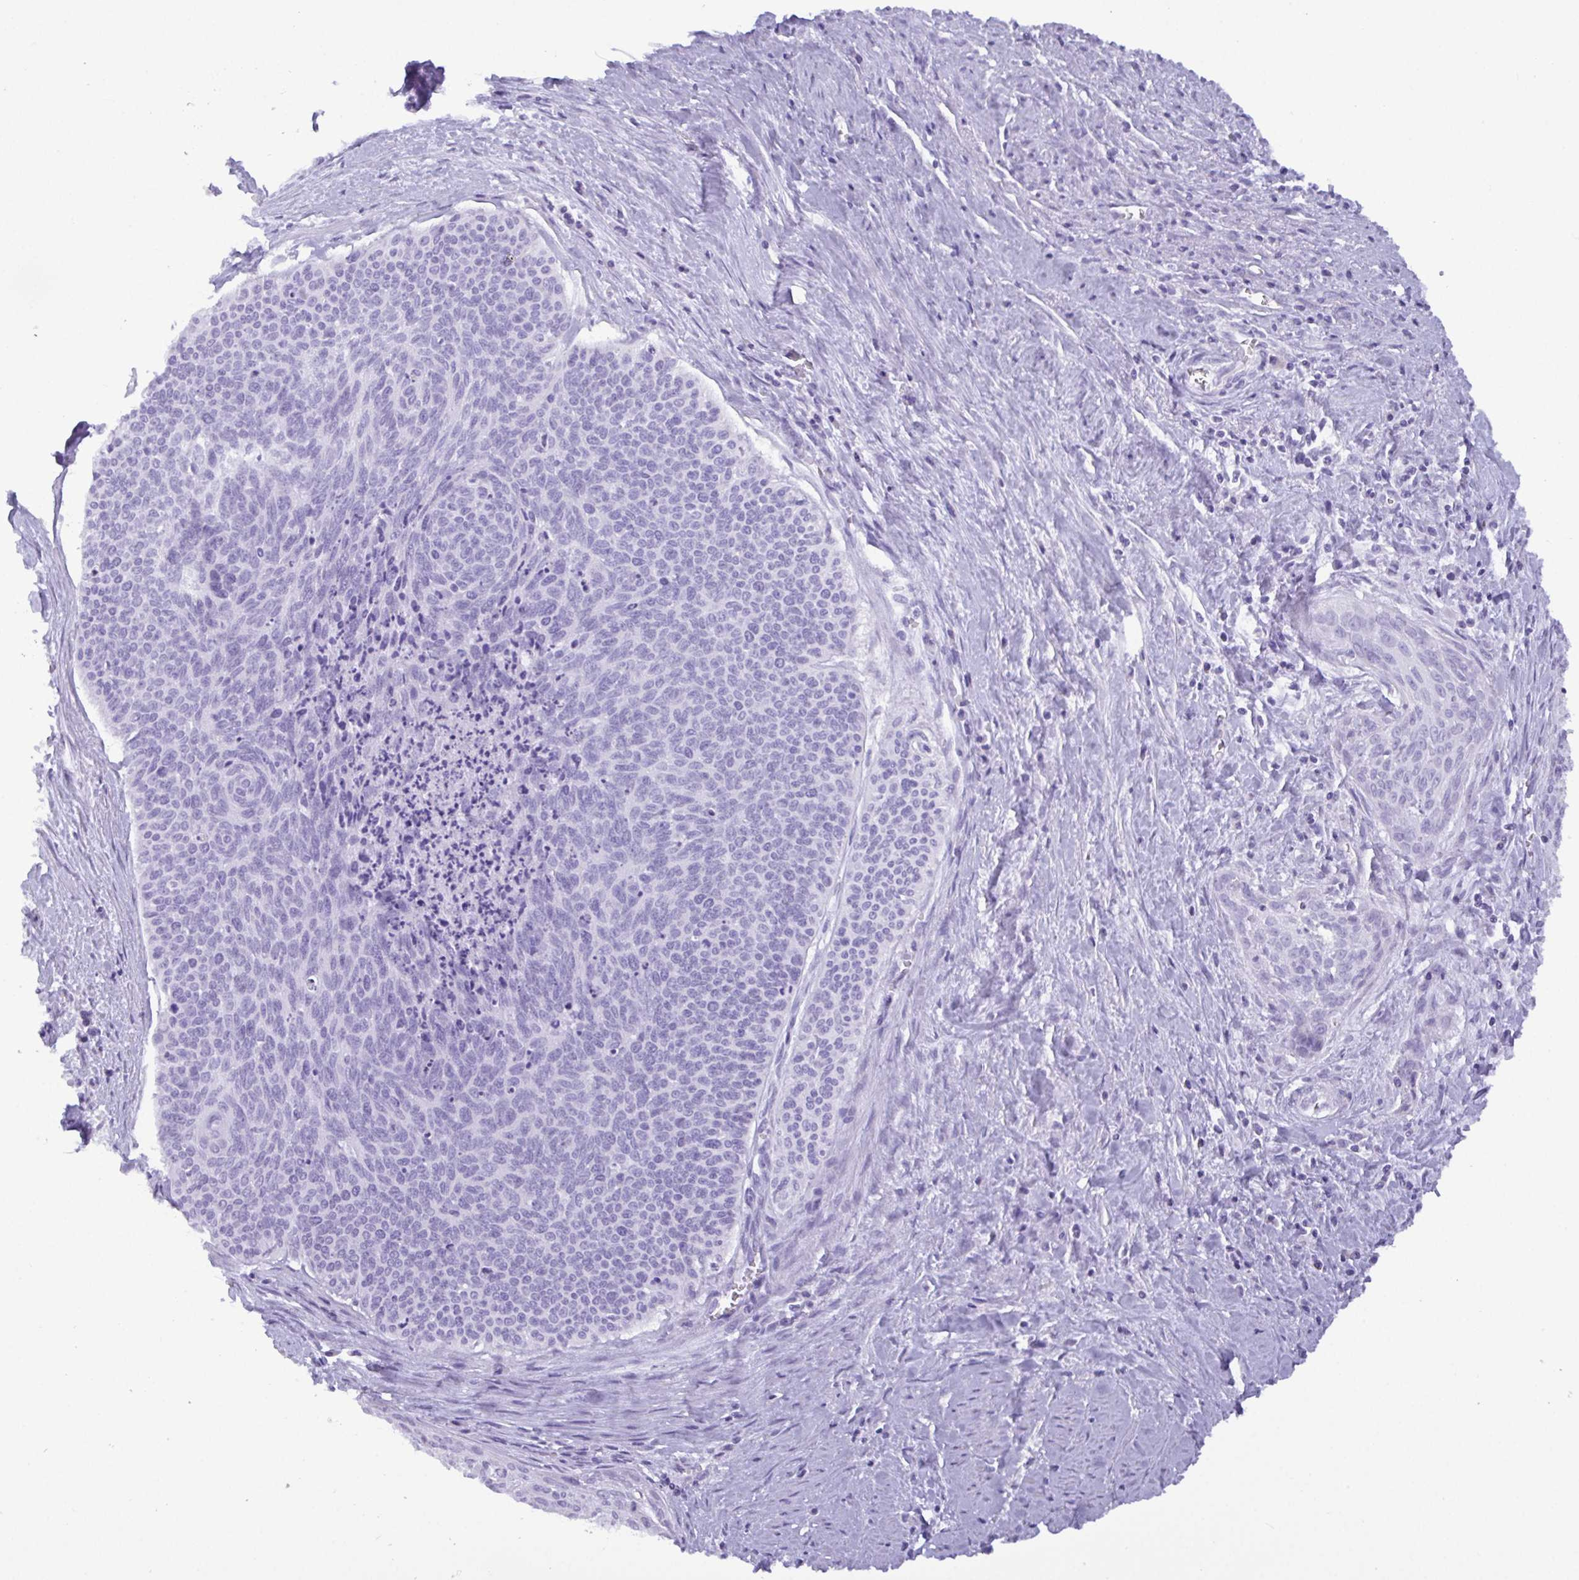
{"staining": {"intensity": "negative", "quantity": "none", "location": "none"}, "tissue": "cervical cancer", "cell_type": "Tumor cells", "image_type": "cancer", "snomed": [{"axis": "morphology", "description": "Squamous cell carcinoma, NOS"}, {"axis": "topography", "description": "Cervix"}], "caption": "IHC of human squamous cell carcinoma (cervical) reveals no positivity in tumor cells.", "gene": "C4orf33", "patient": {"sex": "female", "age": 55}}